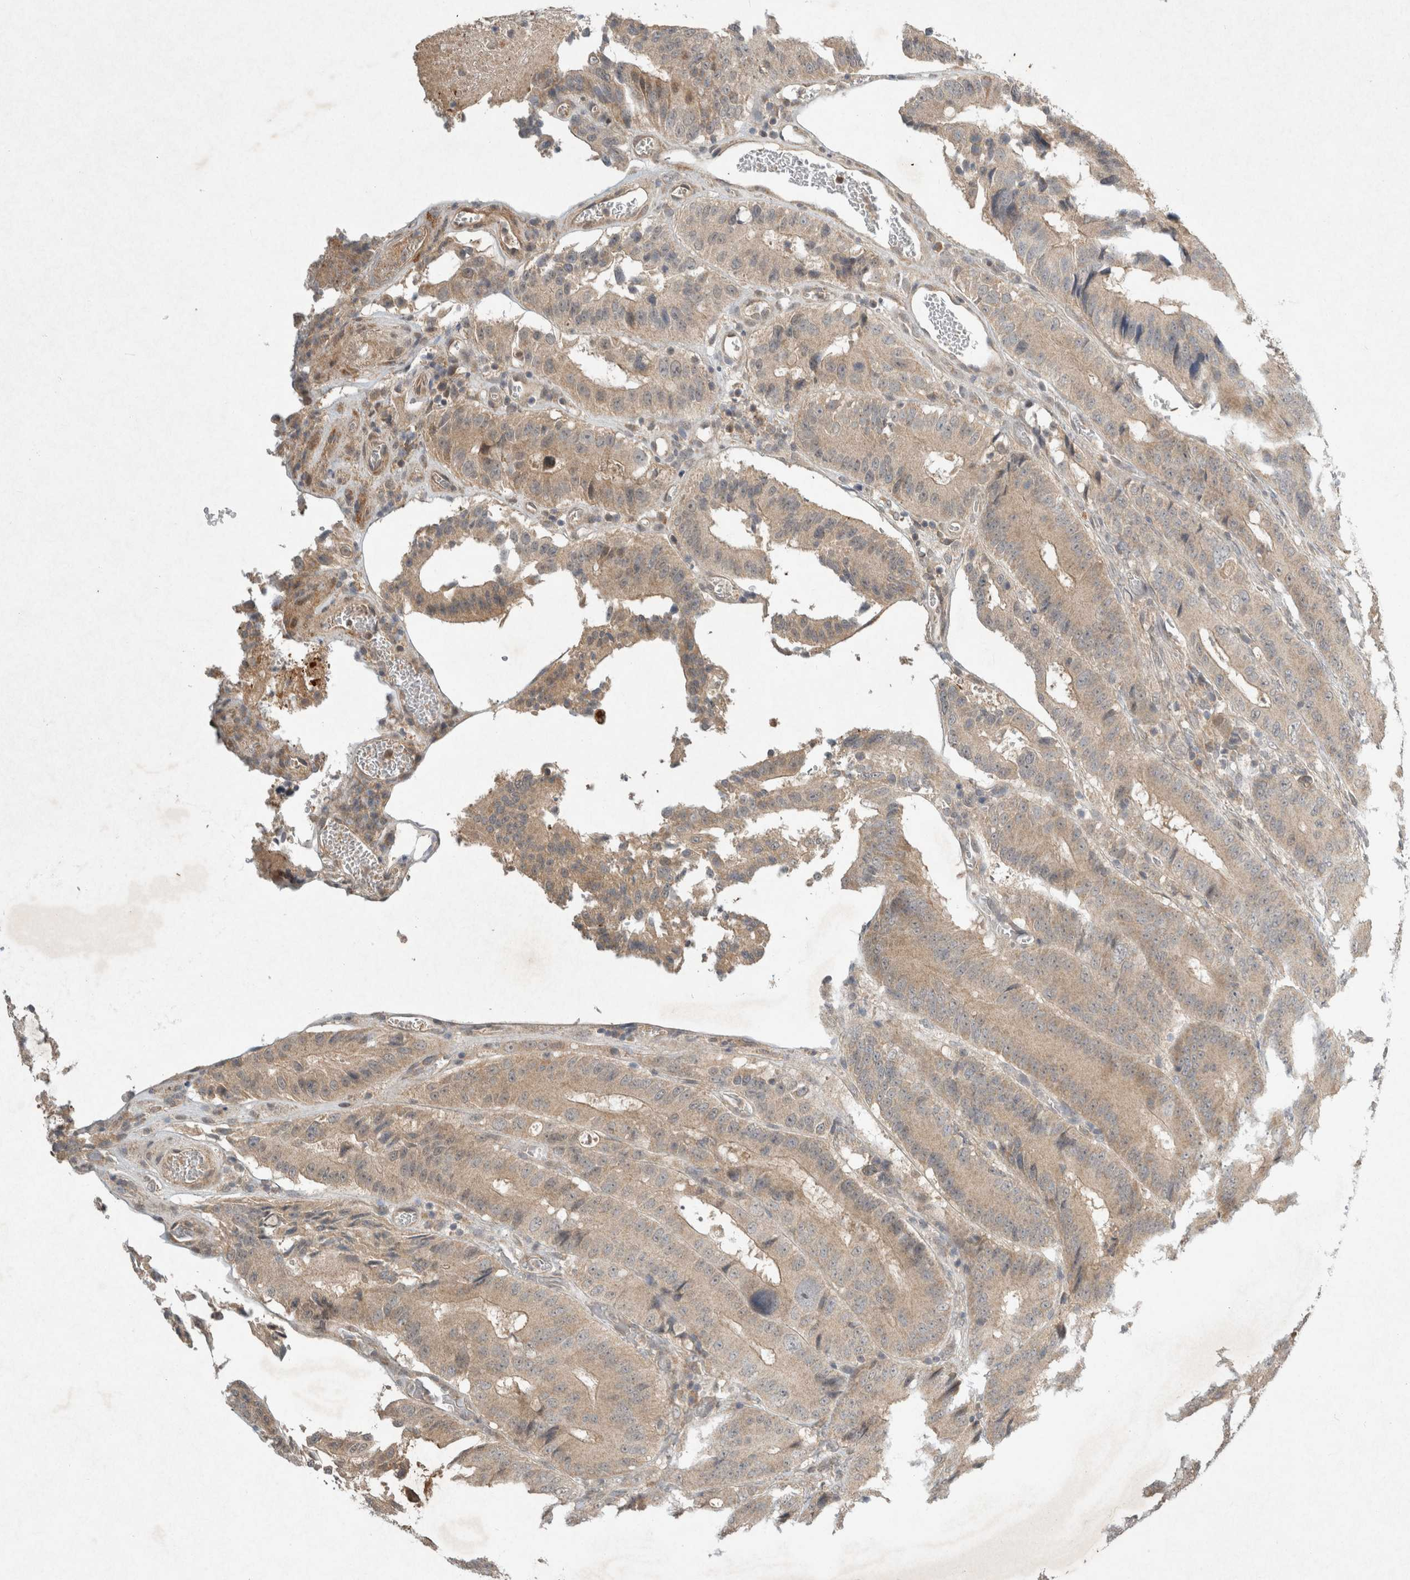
{"staining": {"intensity": "weak", "quantity": ">75%", "location": "cytoplasmic/membranous"}, "tissue": "colorectal cancer", "cell_type": "Tumor cells", "image_type": "cancer", "snomed": [{"axis": "morphology", "description": "Adenocarcinoma, NOS"}, {"axis": "topography", "description": "Colon"}], "caption": "Immunohistochemistry (DAB) staining of colorectal adenocarcinoma reveals weak cytoplasmic/membranous protein expression in approximately >75% of tumor cells. Using DAB (brown) and hematoxylin (blue) stains, captured at high magnification using brightfield microscopy.", "gene": "LOXL2", "patient": {"sex": "male", "age": 83}}